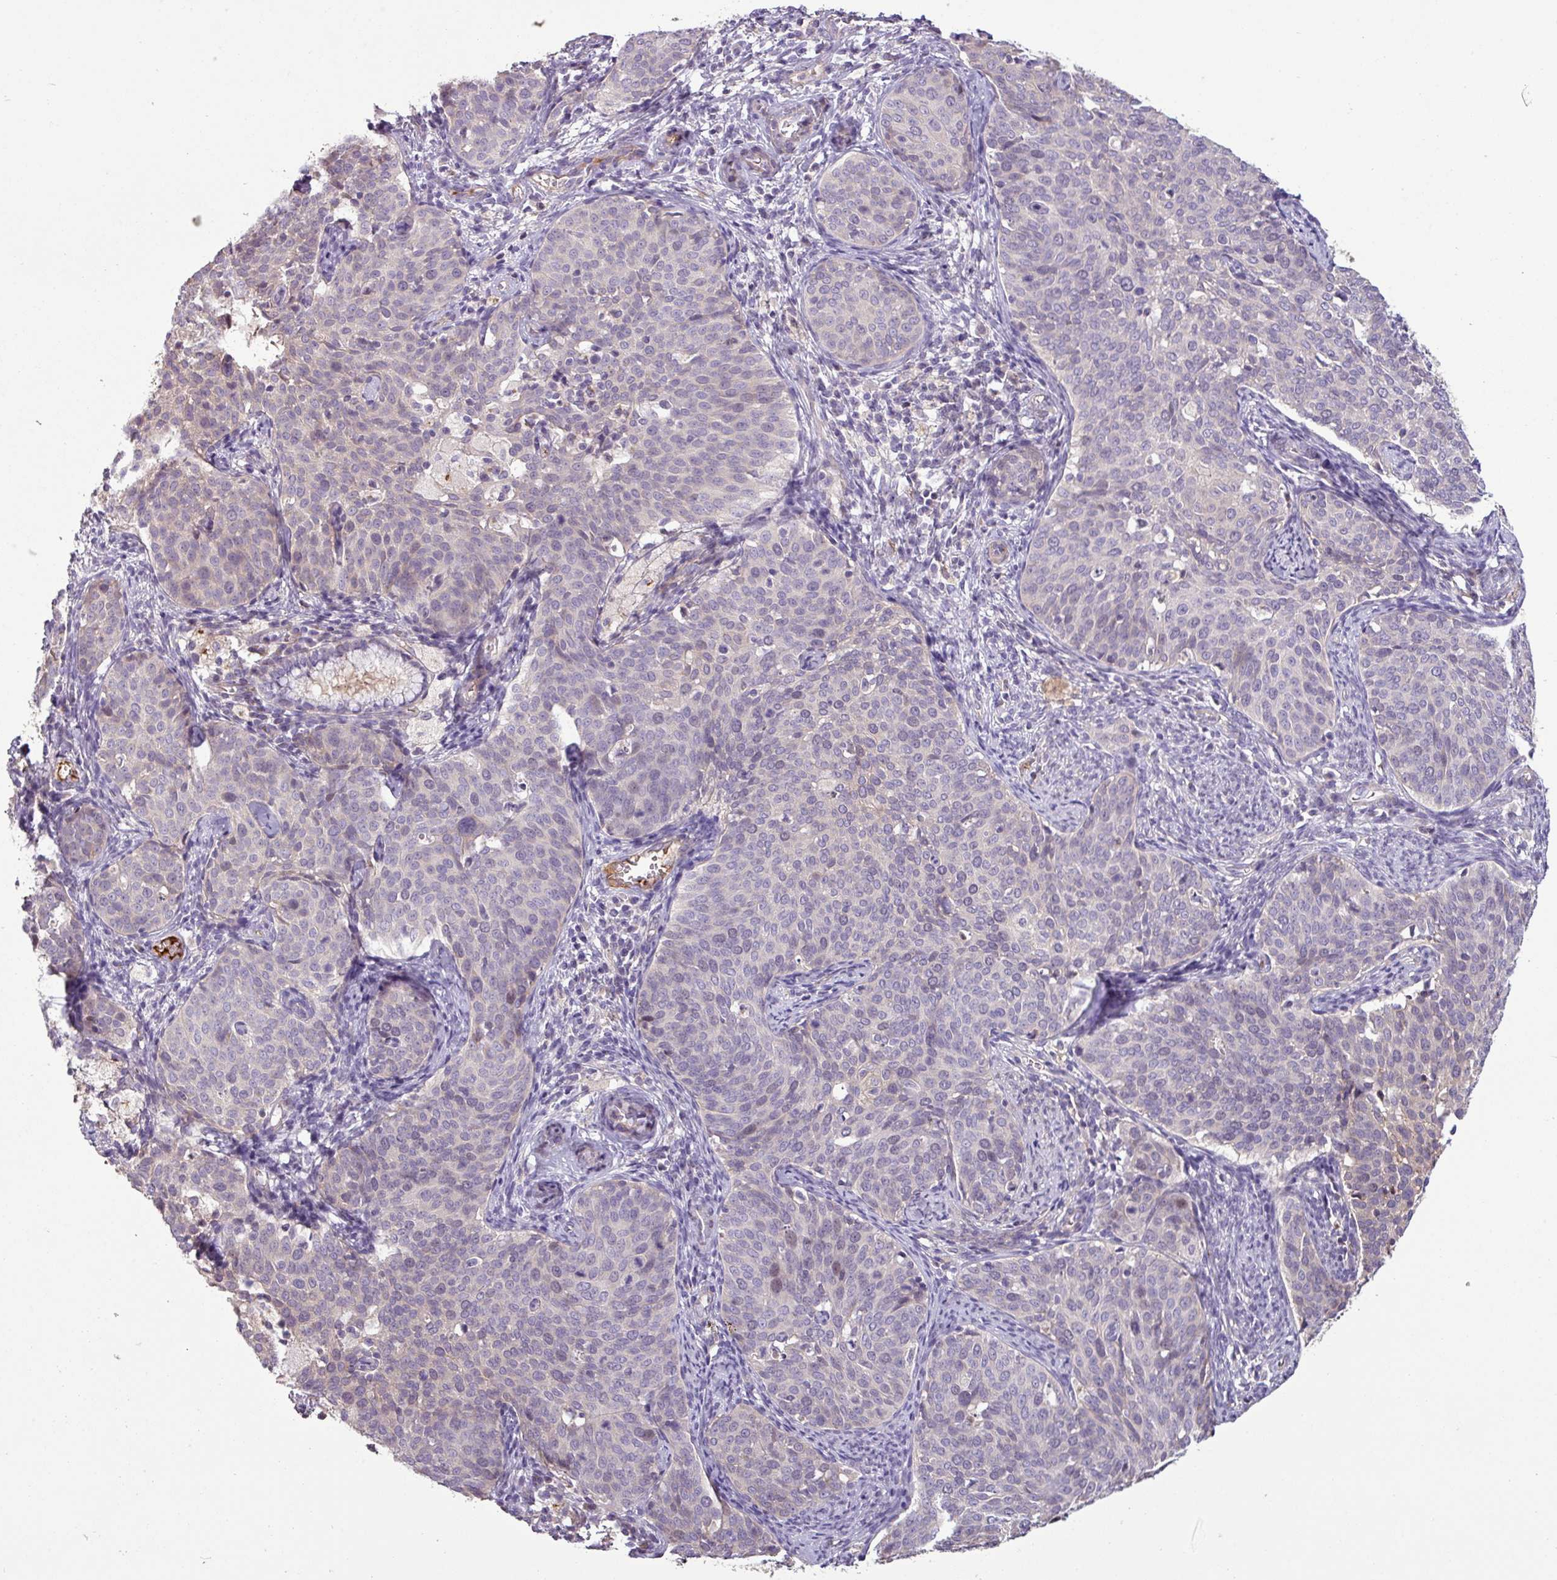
{"staining": {"intensity": "negative", "quantity": "none", "location": "none"}, "tissue": "cervical cancer", "cell_type": "Tumor cells", "image_type": "cancer", "snomed": [{"axis": "morphology", "description": "Squamous cell carcinoma, NOS"}, {"axis": "topography", "description": "Cervix"}], "caption": "Squamous cell carcinoma (cervical) was stained to show a protein in brown. There is no significant positivity in tumor cells. (DAB (3,3'-diaminobenzidine) IHC, high magnification).", "gene": "C4B", "patient": {"sex": "female", "age": 44}}